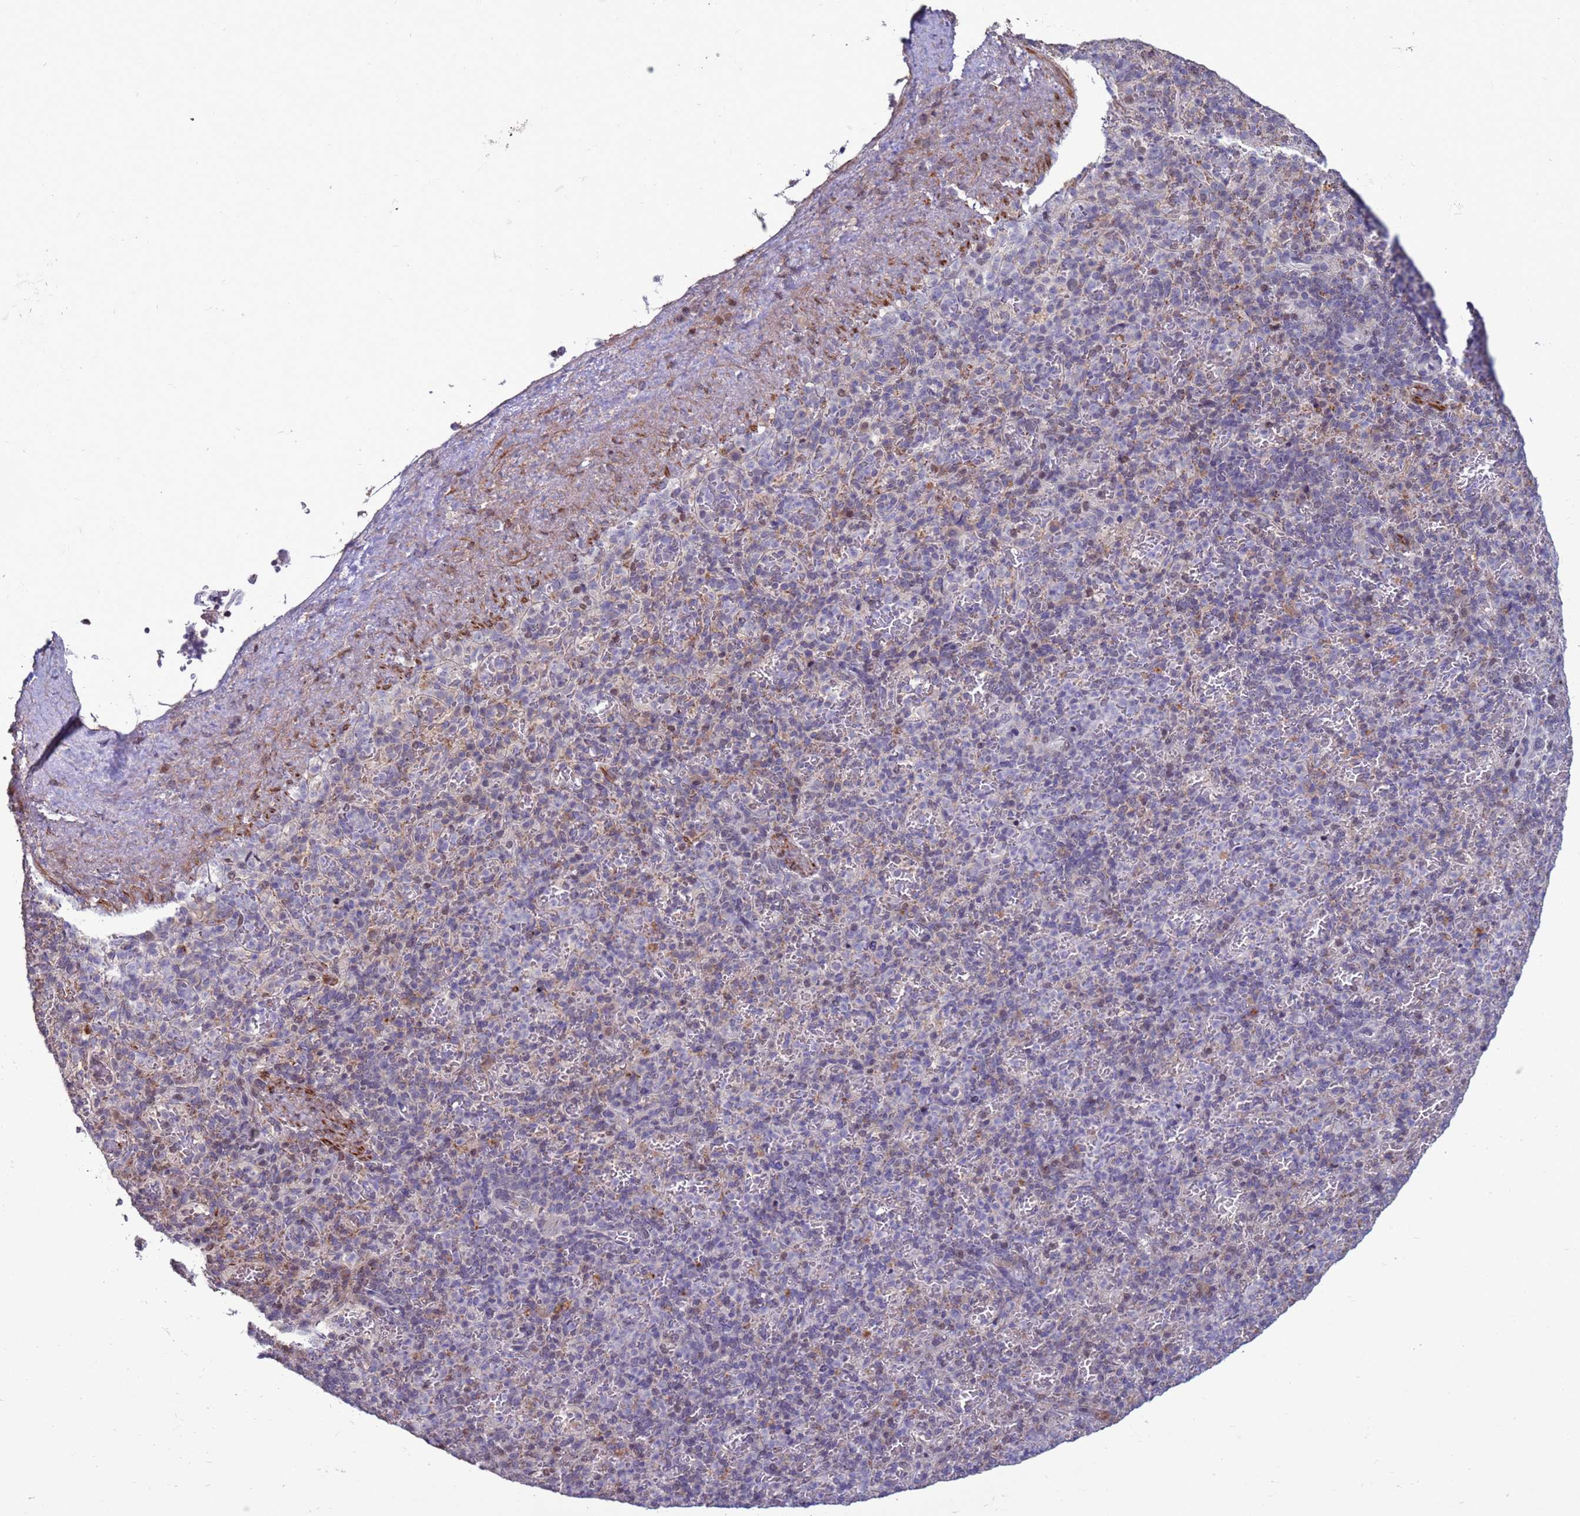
{"staining": {"intensity": "weak", "quantity": "25%-75%", "location": "cytoplasmic/membranous"}, "tissue": "spleen", "cell_type": "Cells in red pulp", "image_type": "normal", "snomed": [{"axis": "morphology", "description": "Normal tissue, NOS"}, {"axis": "topography", "description": "Spleen"}], "caption": "Spleen stained with immunohistochemistry (IHC) reveals weak cytoplasmic/membranous positivity in approximately 25%-75% of cells in red pulp. (IHC, brightfield microscopy, high magnification).", "gene": "HGH1", "patient": {"sex": "female", "age": 74}}